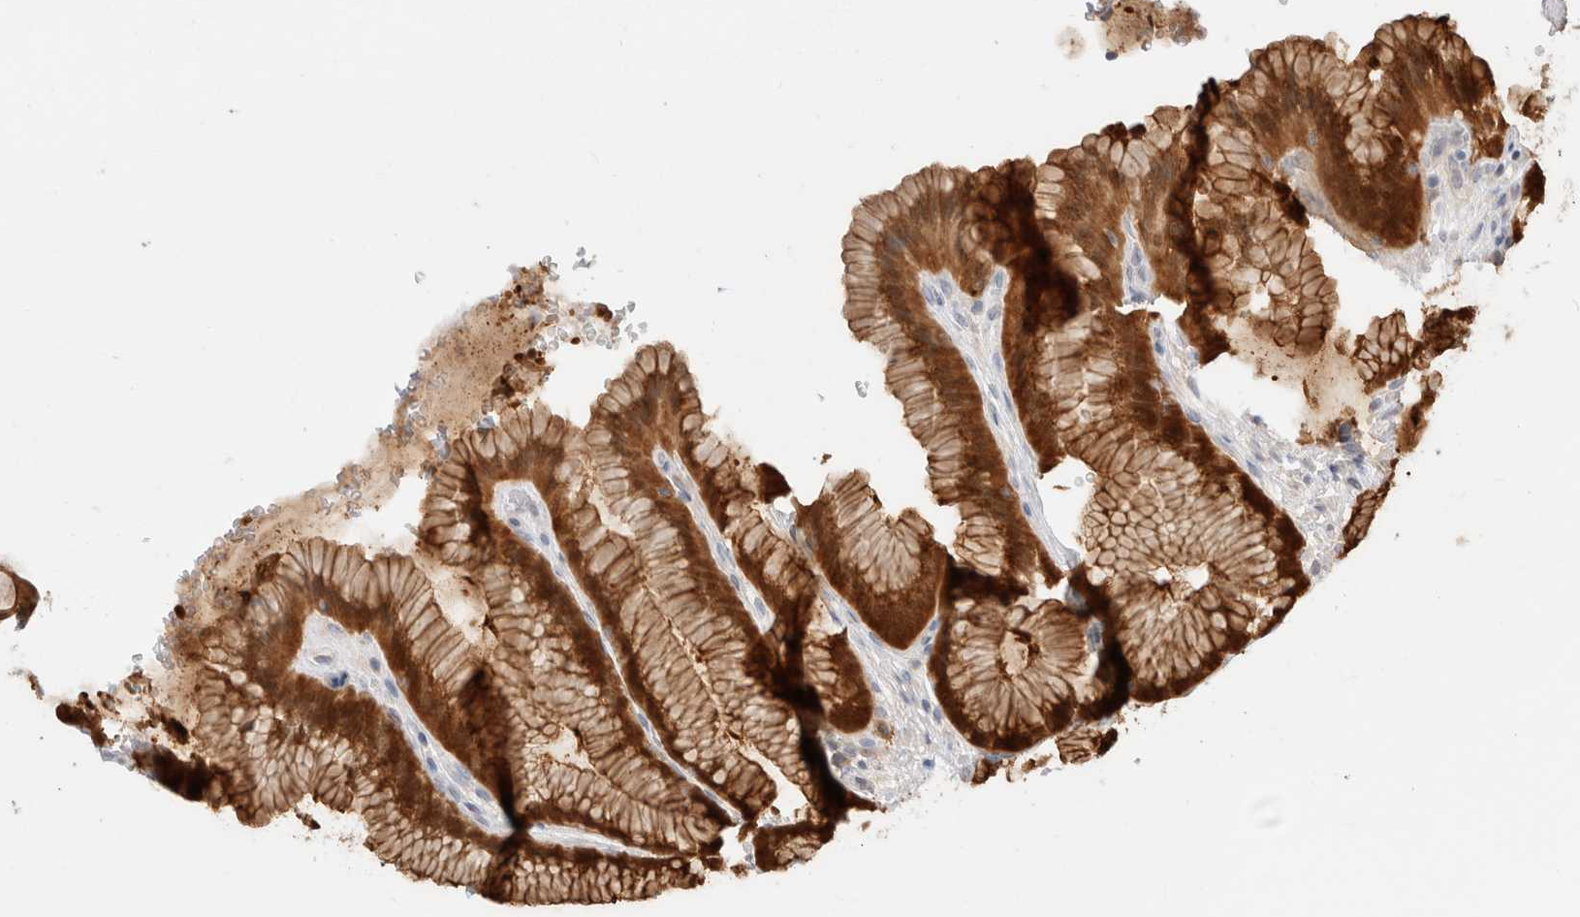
{"staining": {"intensity": "moderate", "quantity": ">75%", "location": "cytoplasmic/membranous"}, "tissue": "stomach", "cell_type": "Glandular cells", "image_type": "normal", "snomed": [{"axis": "morphology", "description": "Normal tissue, NOS"}, {"axis": "topography", "description": "Stomach"}], "caption": "Glandular cells exhibit medium levels of moderate cytoplasmic/membranous expression in about >75% of cells in unremarkable stomach.", "gene": "EFCAB13", "patient": {"sex": "male", "age": 42}}